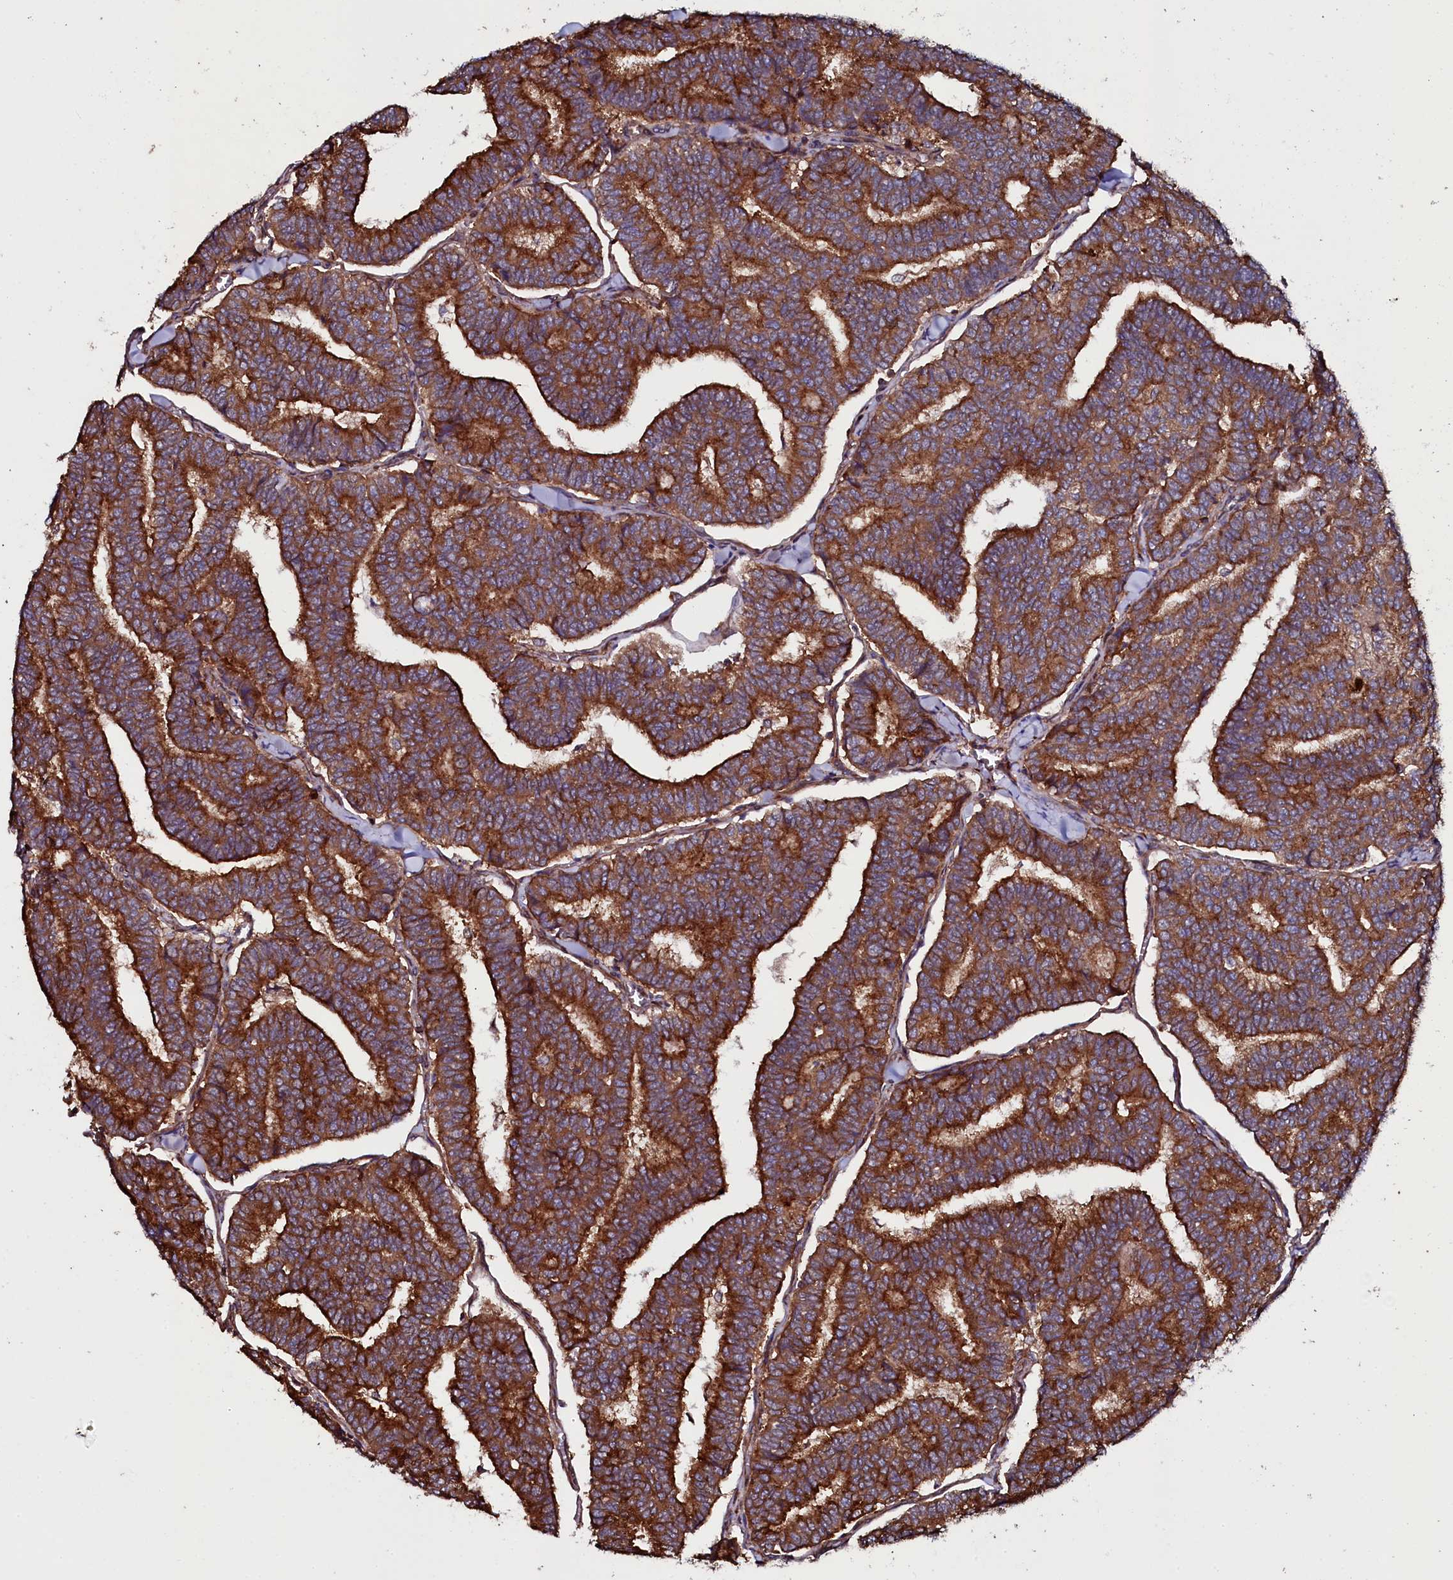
{"staining": {"intensity": "strong", "quantity": ">75%", "location": "cytoplasmic/membranous"}, "tissue": "thyroid cancer", "cell_type": "Tumor cells", "image_type": "cancer", "snomed": [{"axis": "morphology", "description": "Papillary adenocarcinoma, NOS"}, {"axis": "topography", "description": "Thyroid gland"}], "caption": "A micrograph showing strong cytoplasmic/membranous staining in about >75% of tumor cells in thyroid cancer, as visualized by brown immunohistochemical staining.", "gene": "USPL1", "patient": {"sex": "female", "age": 35}}